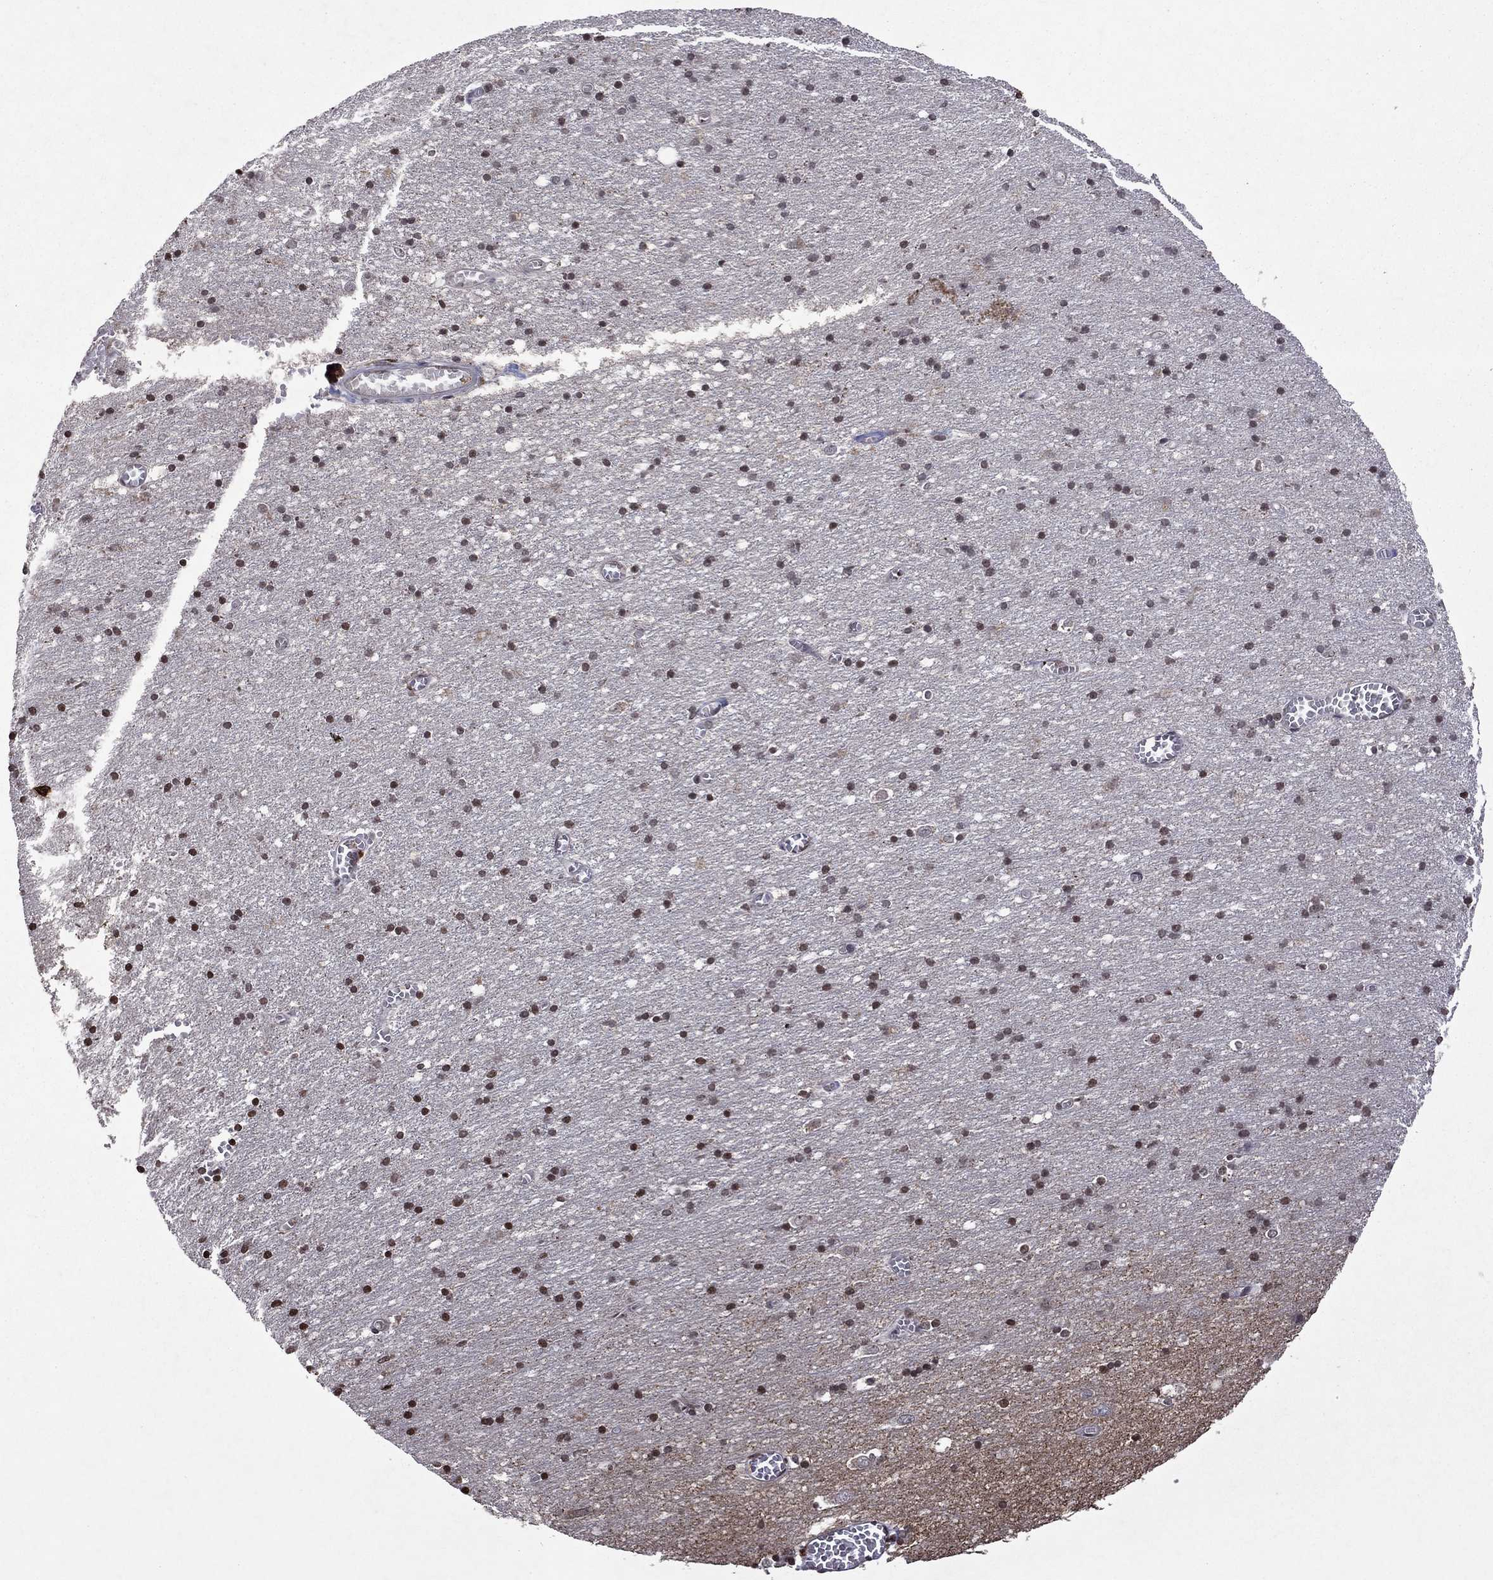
{"staining": {"intensity": "negative", "quantity": "none", "location": "none"}, "tissue": "cerebral cortex", "cell_type": "Endothelial cells", "image_type": "normal", "snomed": [{"axis": "morphology", "description": "Normal tissue, NOS"}, {"axis": "topography", "description": "Cerebral cortex"}], "caption": "The image exhibits no staining of endothelial cells in unremarkable cerebral cortex. The staining was performed using DAB to visualize the protein expression in brown, while the nuclei were stained in blue with hematoxylin (Magnification: 20x).", "gene": "NLGN1", "patient": {"sex": "male", "age": 70}}